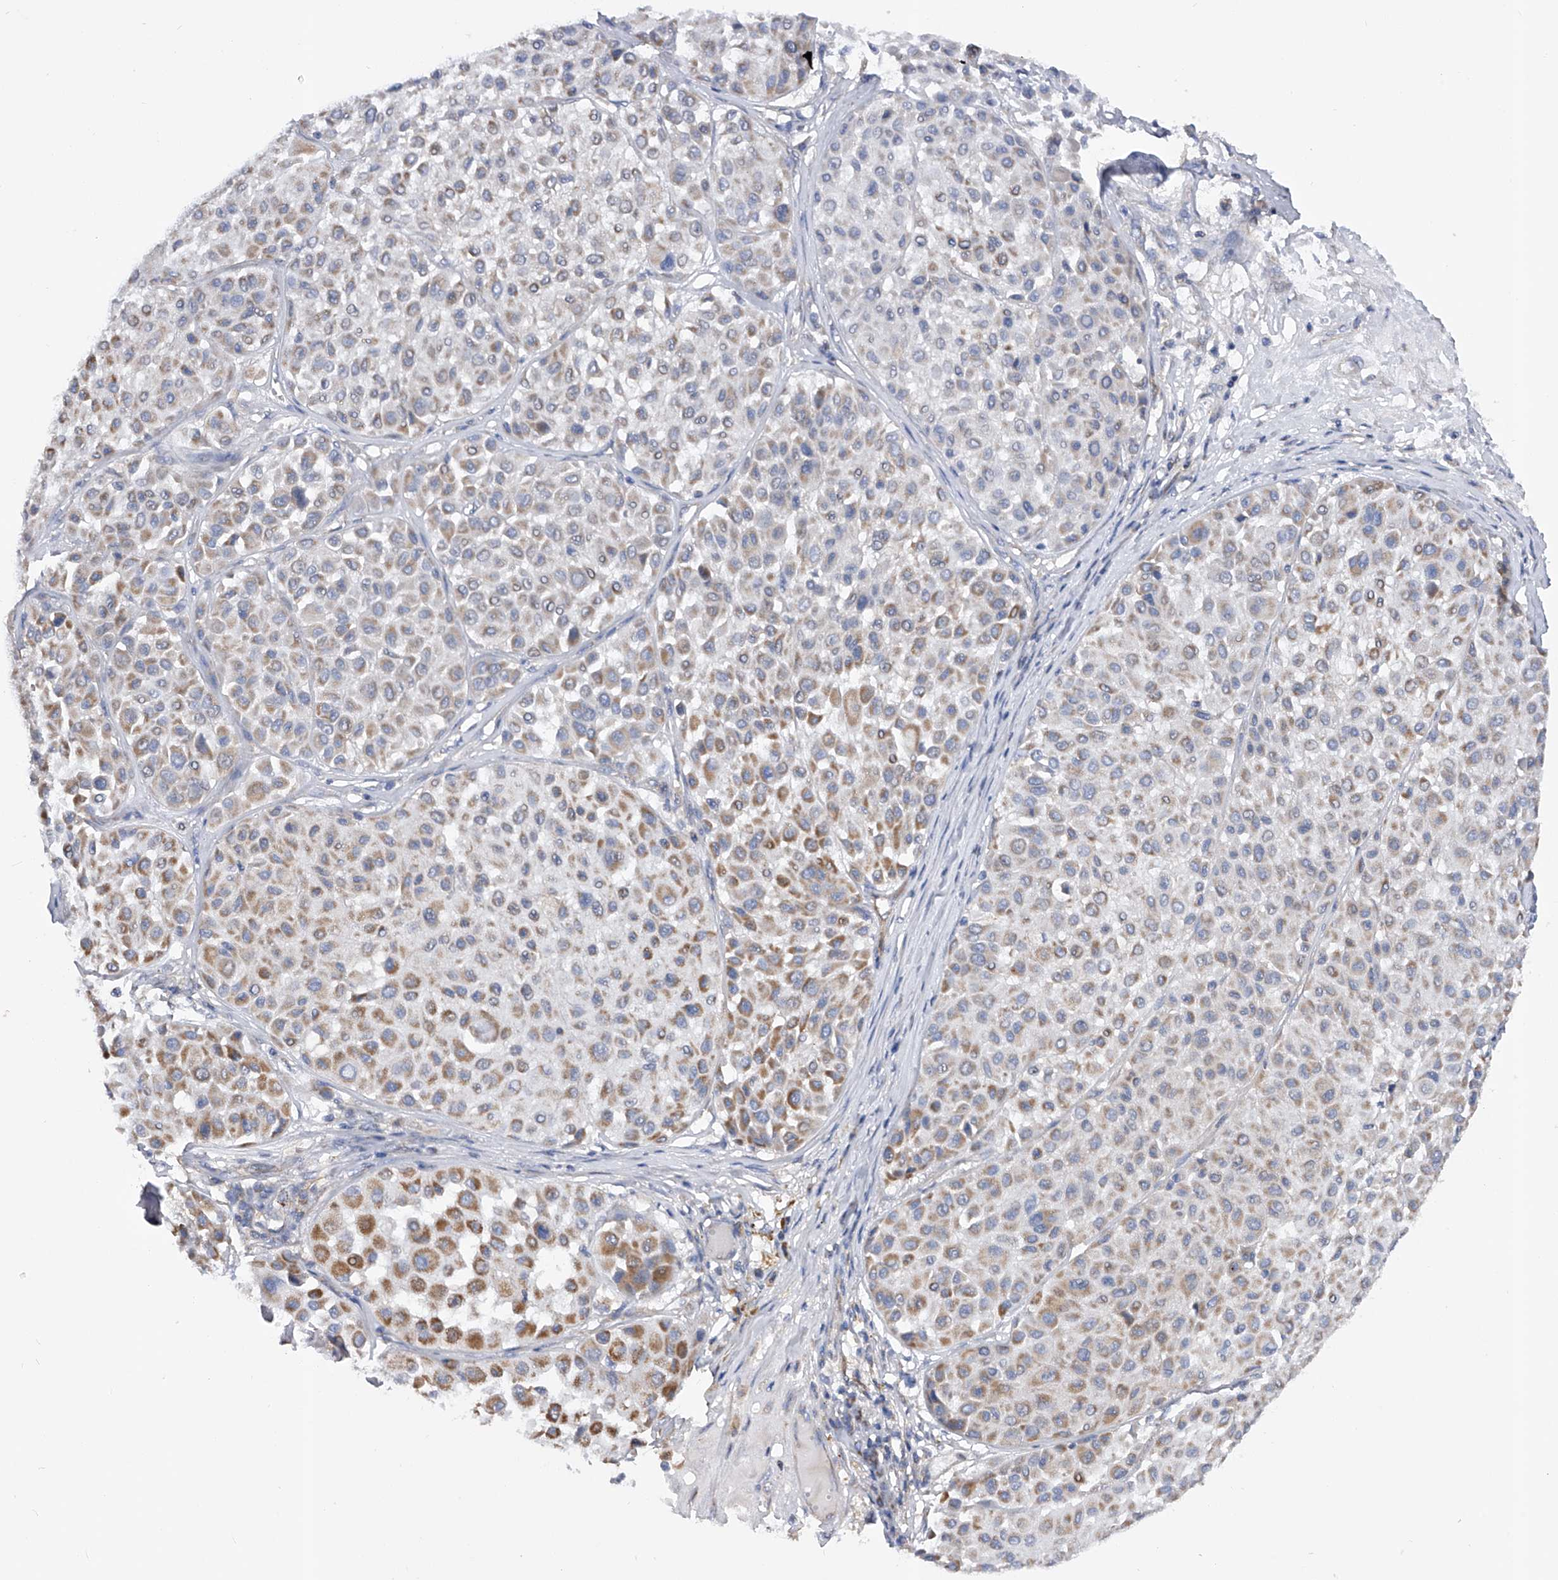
{"staining": {"intensity": "moderate", "quantity": "<25%", "location": "cytoplasmic/membranous"}, "tissue": "melanoma", "cell_type": "Tumor cells", "image_type": "cancer", "snomed": [{"axis": "morphology", "description": "Malignant melanoma, Metastatic site"}, {"axis": "topography", "description": "Soft tissue"}], "caption": "This micrograph exhibits immunohistochemistry (IHC) staining of human melanoma, with low moderate cytoplasmic/membranous positivity in about <25% of tumor cells.", "gene": "PDSS2", "patient": {"sex": "male", "age": 41}}